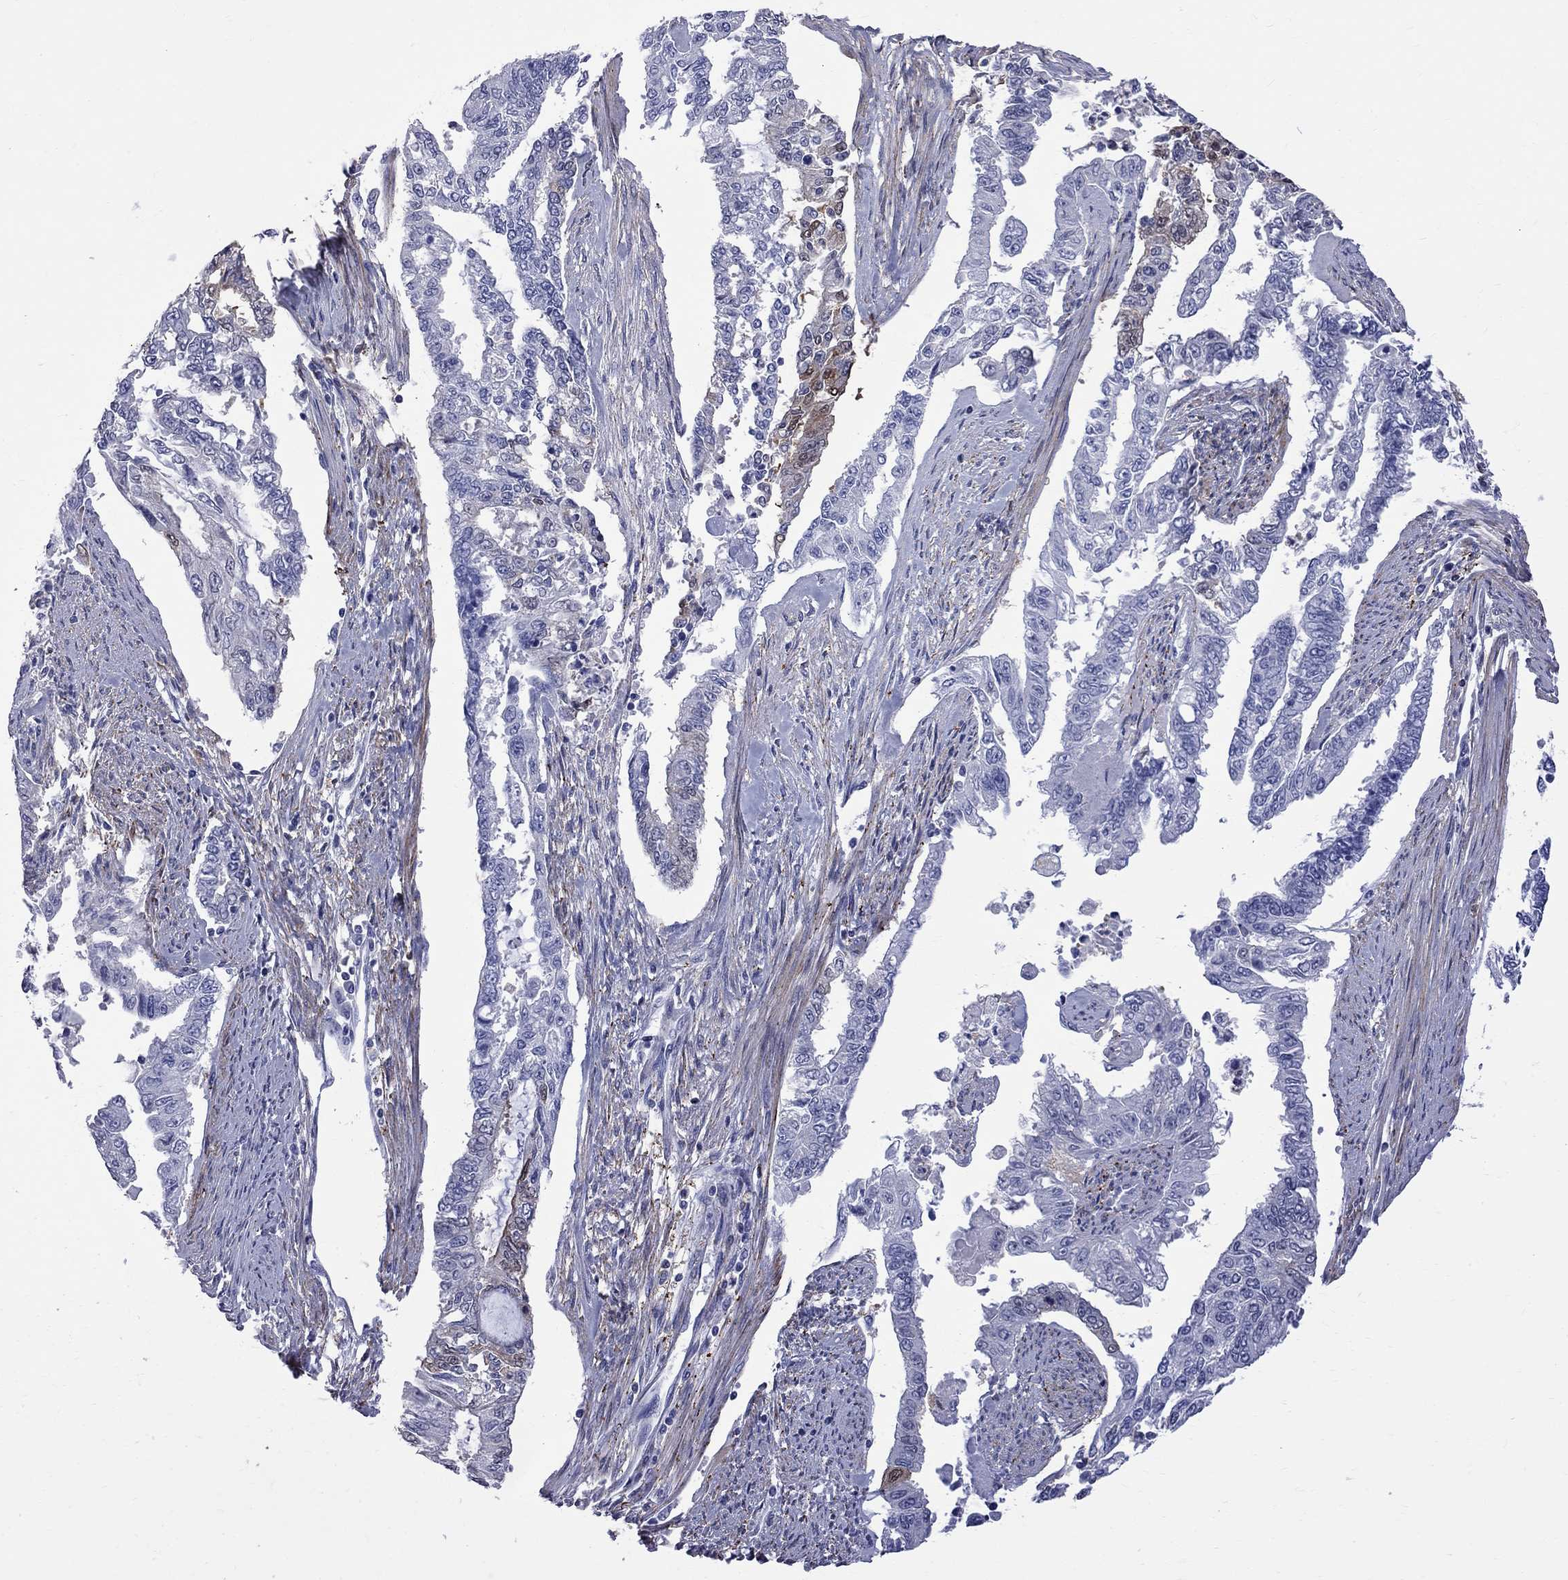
{"staining": {"intensity": "negative", "quantity": "none", "location": "none"}, "tissue": "endometrial cancer", "cell_type": "Tumor cells", "image_type": "cancer", "snomed": [{"axis": "morphology", "description": "Adenocarcinoma, NOS"}, {"axis": "topography", "description": "Uterus"}], "caption": "This is a histopathology image of IHC staining of endometrial cancer, which shows no positivity in tumor cells.", "gene": "S100A3", "patient": {"sex": "female", "age": 59}}